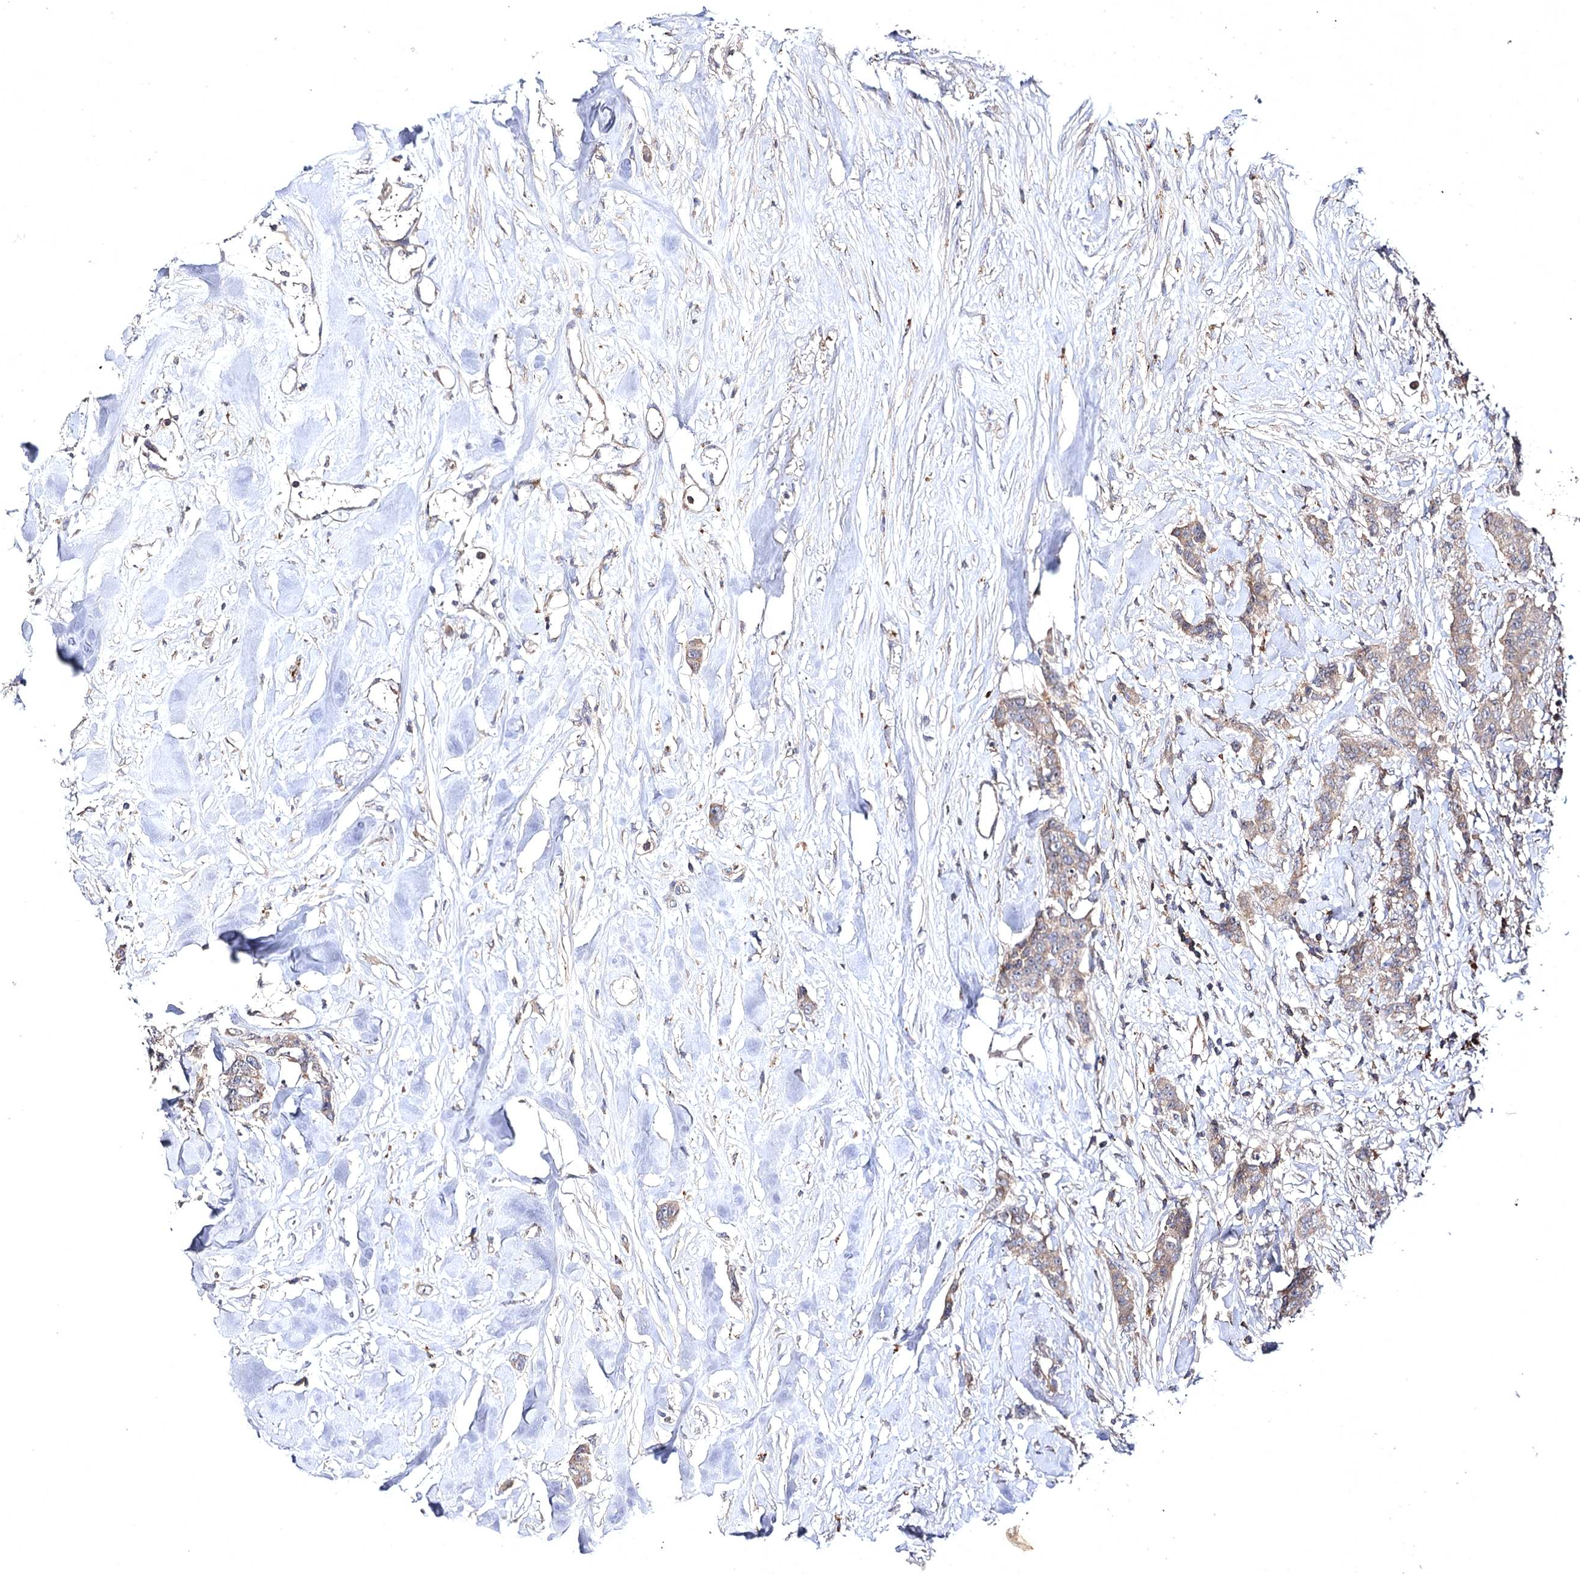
{"staining": {"intensity": "weak", "quantity": ">75%", "location": "cytoplasmic/membranous"}, "tissue": "breast cancer", "cell_type": "Tumor cells", "image_type": "cancer", "snomed": [{"axis": "morphology", "description": "Duct carcinoma"}, {"axis": "topography", "description": "Breast"}], "caption": "Immunohistochemical staining of human breast intraductal carcinoma exhibits weak cytoplasmic/membranous protein positivity in about >75% of tumor cells.", "gene": "BCR", "patient": {"sex": "female", "age": 40}}